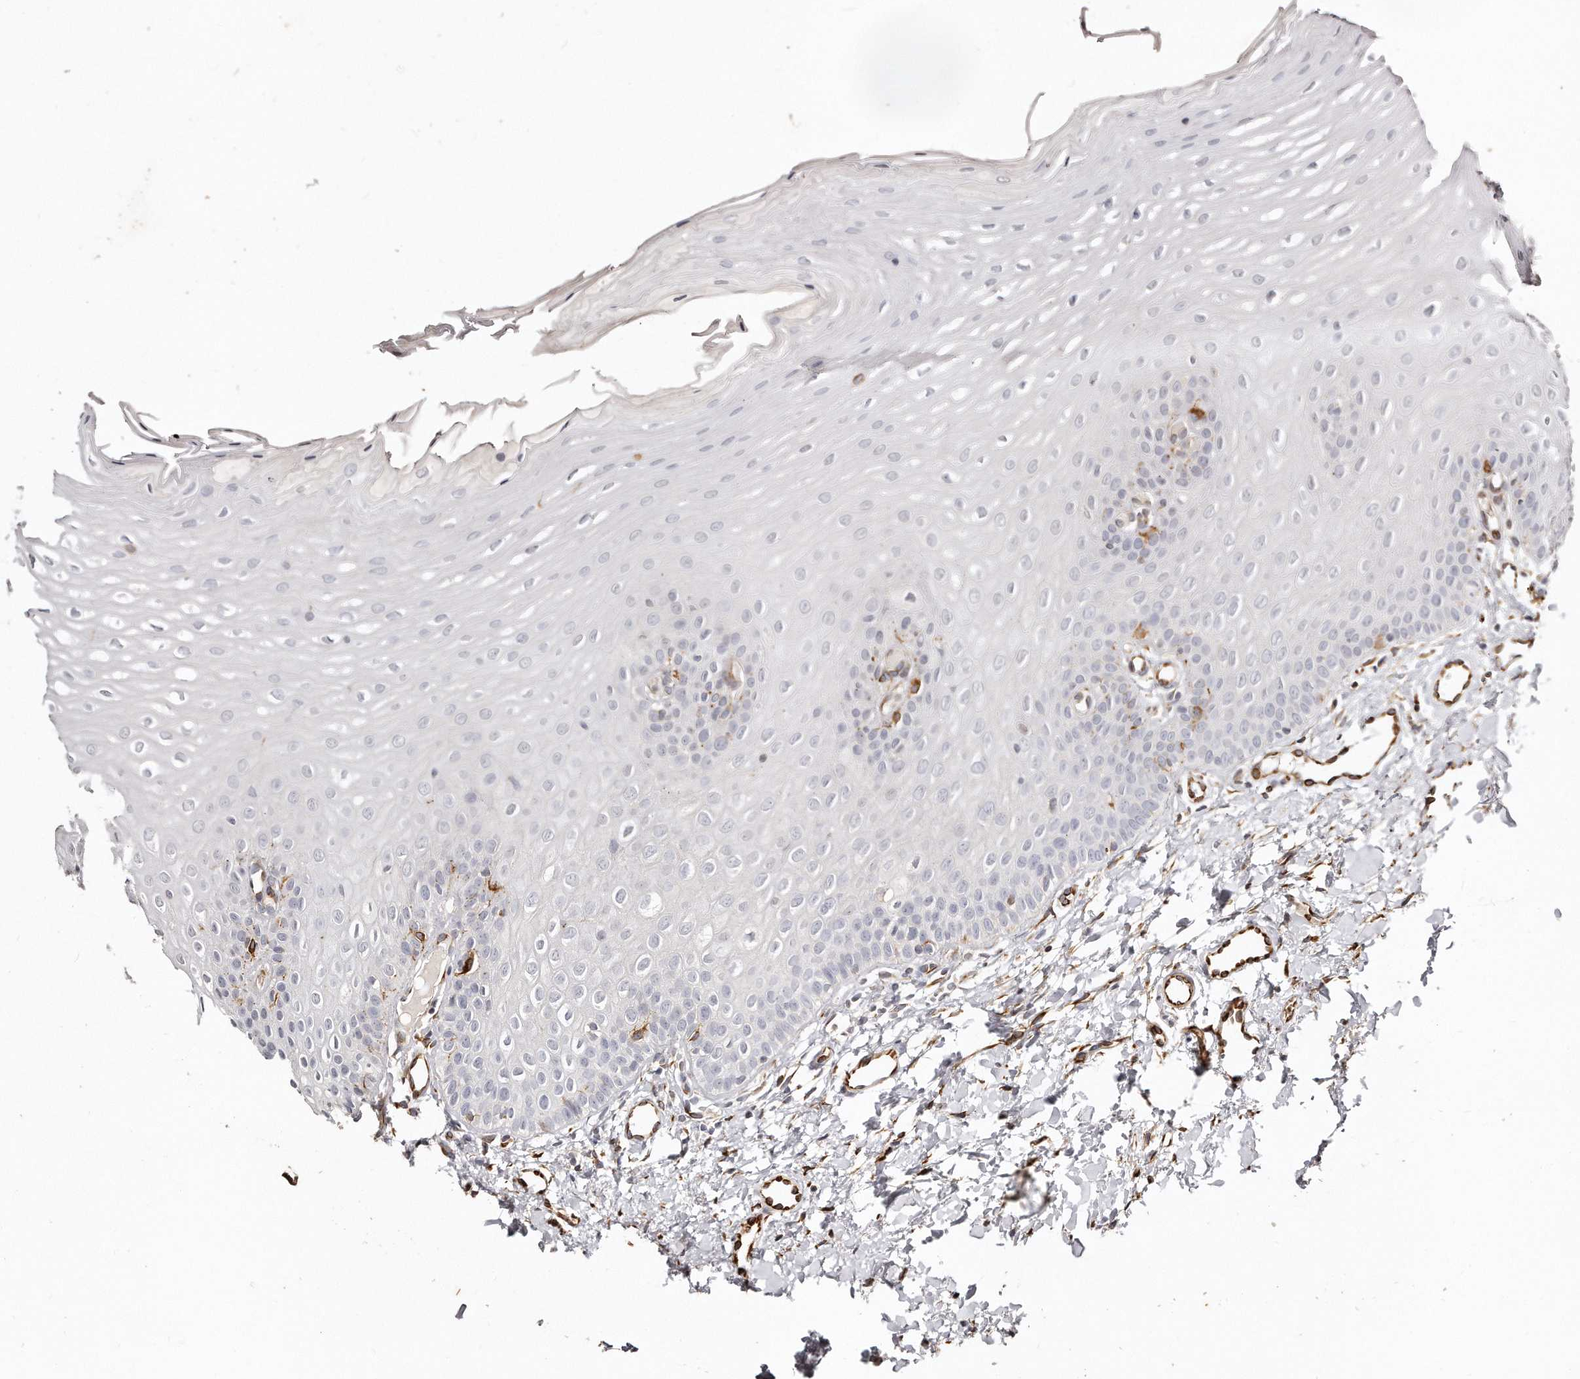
{"staining": {"intensity": "negative", "quantity": "none", "location": "none"}, "tissue": "oral mucosa", "cell_type": "Squamous epithelial cells", "image_type": "normal", "snomed": [{"axis": "morphology", "description": "Normal tissue, NOS"}, {"axis": "topography", "description": "Oral tissue"}], "caption": "High power microscopy histopathology image of an immunohistochemistry (IHC) histopathology image of benign oral mucosa, revealing no significant expression in squamous epithelial cells. The staining is performed using DAB (3,3'-diaminobenzidine) brown chromogen with nuclei counter-stained in using hematoxylin.", "gene": "ZYG11A", "patient": {"sex": "female", "age": 39}}